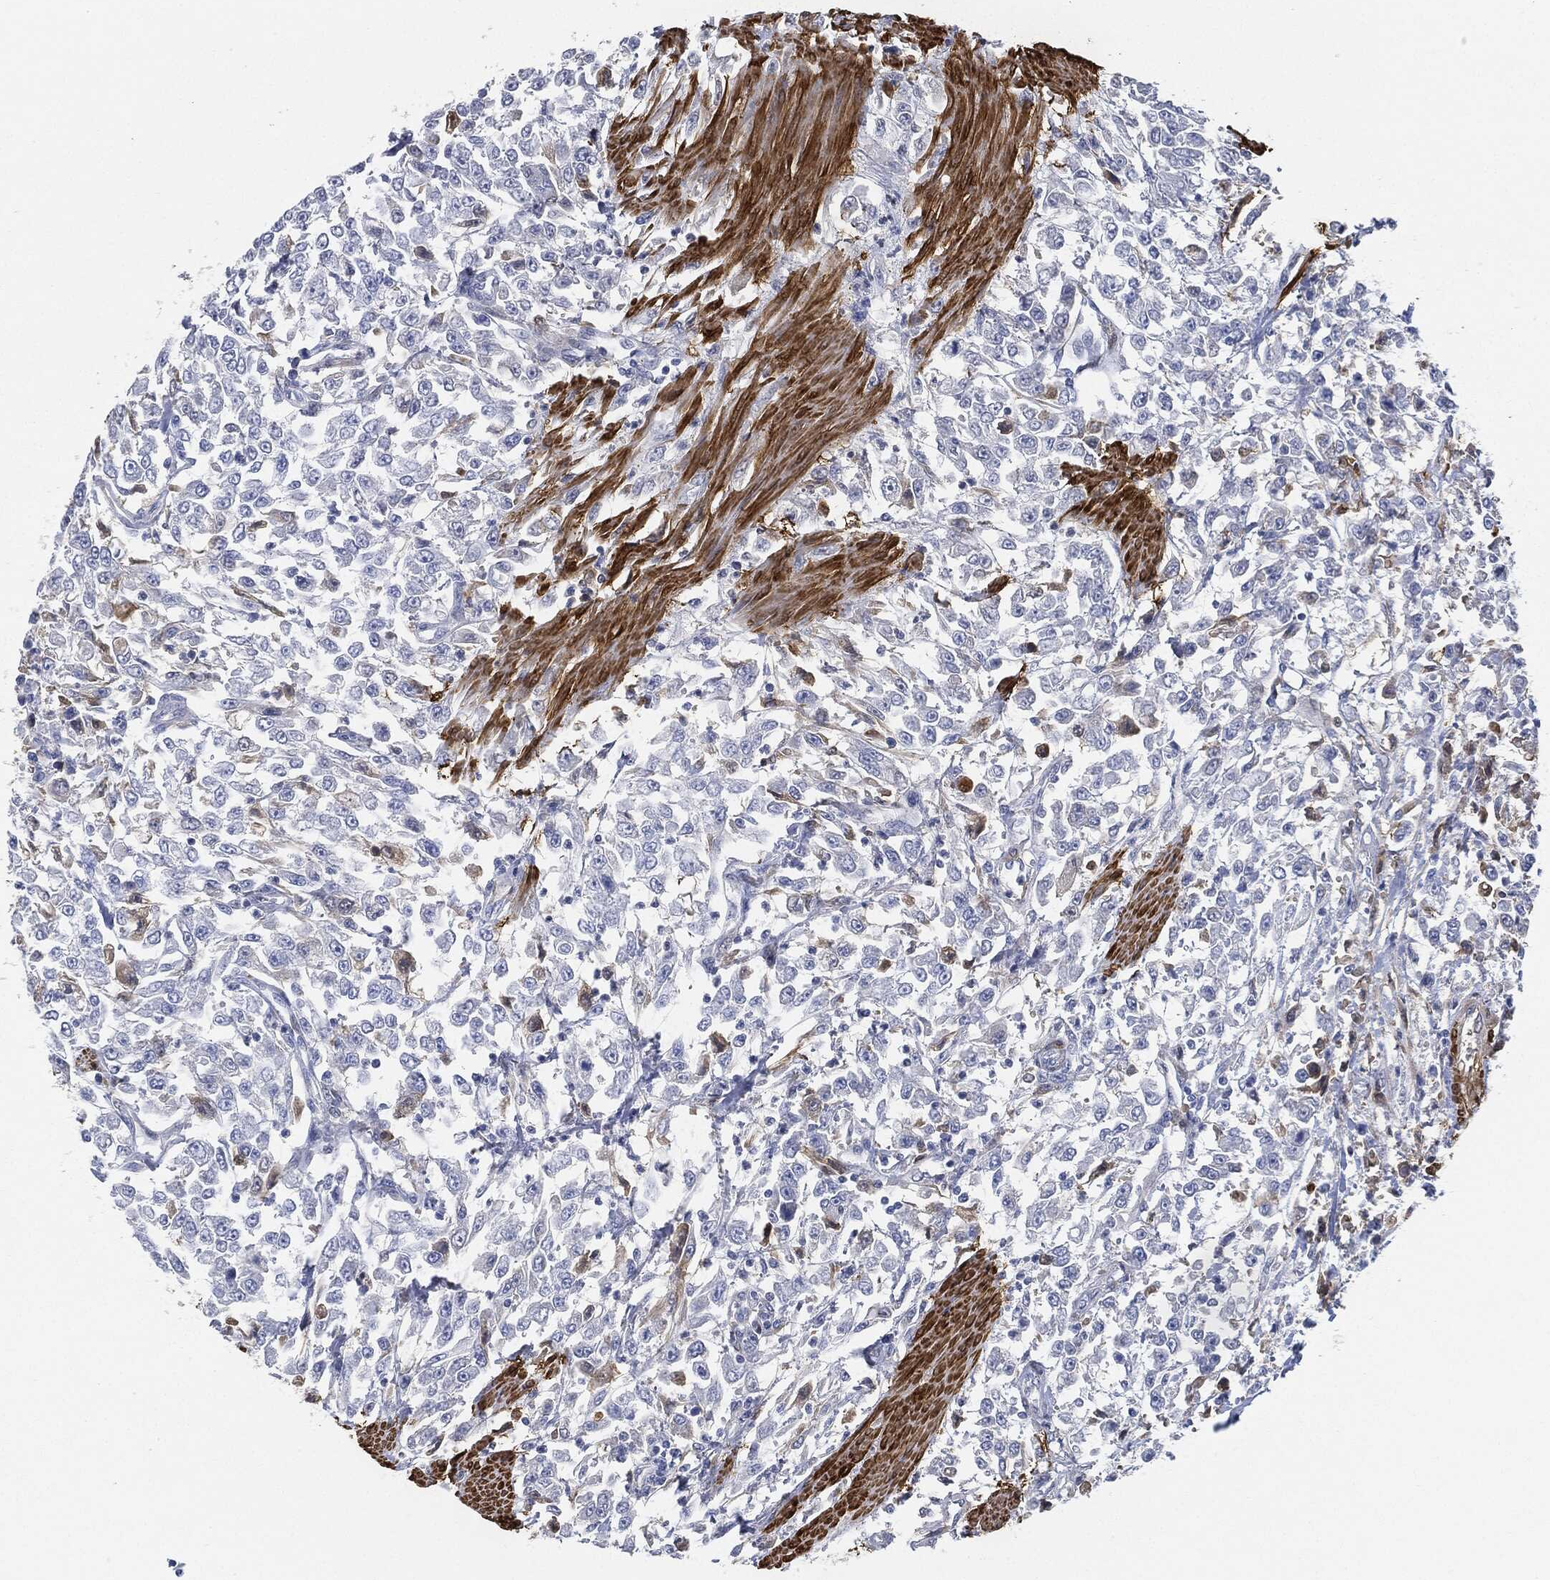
{"staining": {"intensity": "negative", "quantity": "none", "location": "none"}, "tissue": "urothelial cancer", "cell_type": "Tumor cells", "image_type": "cancer", "snomed": [{"axis": "morphology", "description": "Urothelial carcinoma, High grade"}, {"axis": "topography", "description": "Urinary bladder"}], "caption": "Tumor cells are negative for brown protein staining in urothelial cancer.", "gene": "TAGLN", "patient": {"sex": "male", "age": 46}}